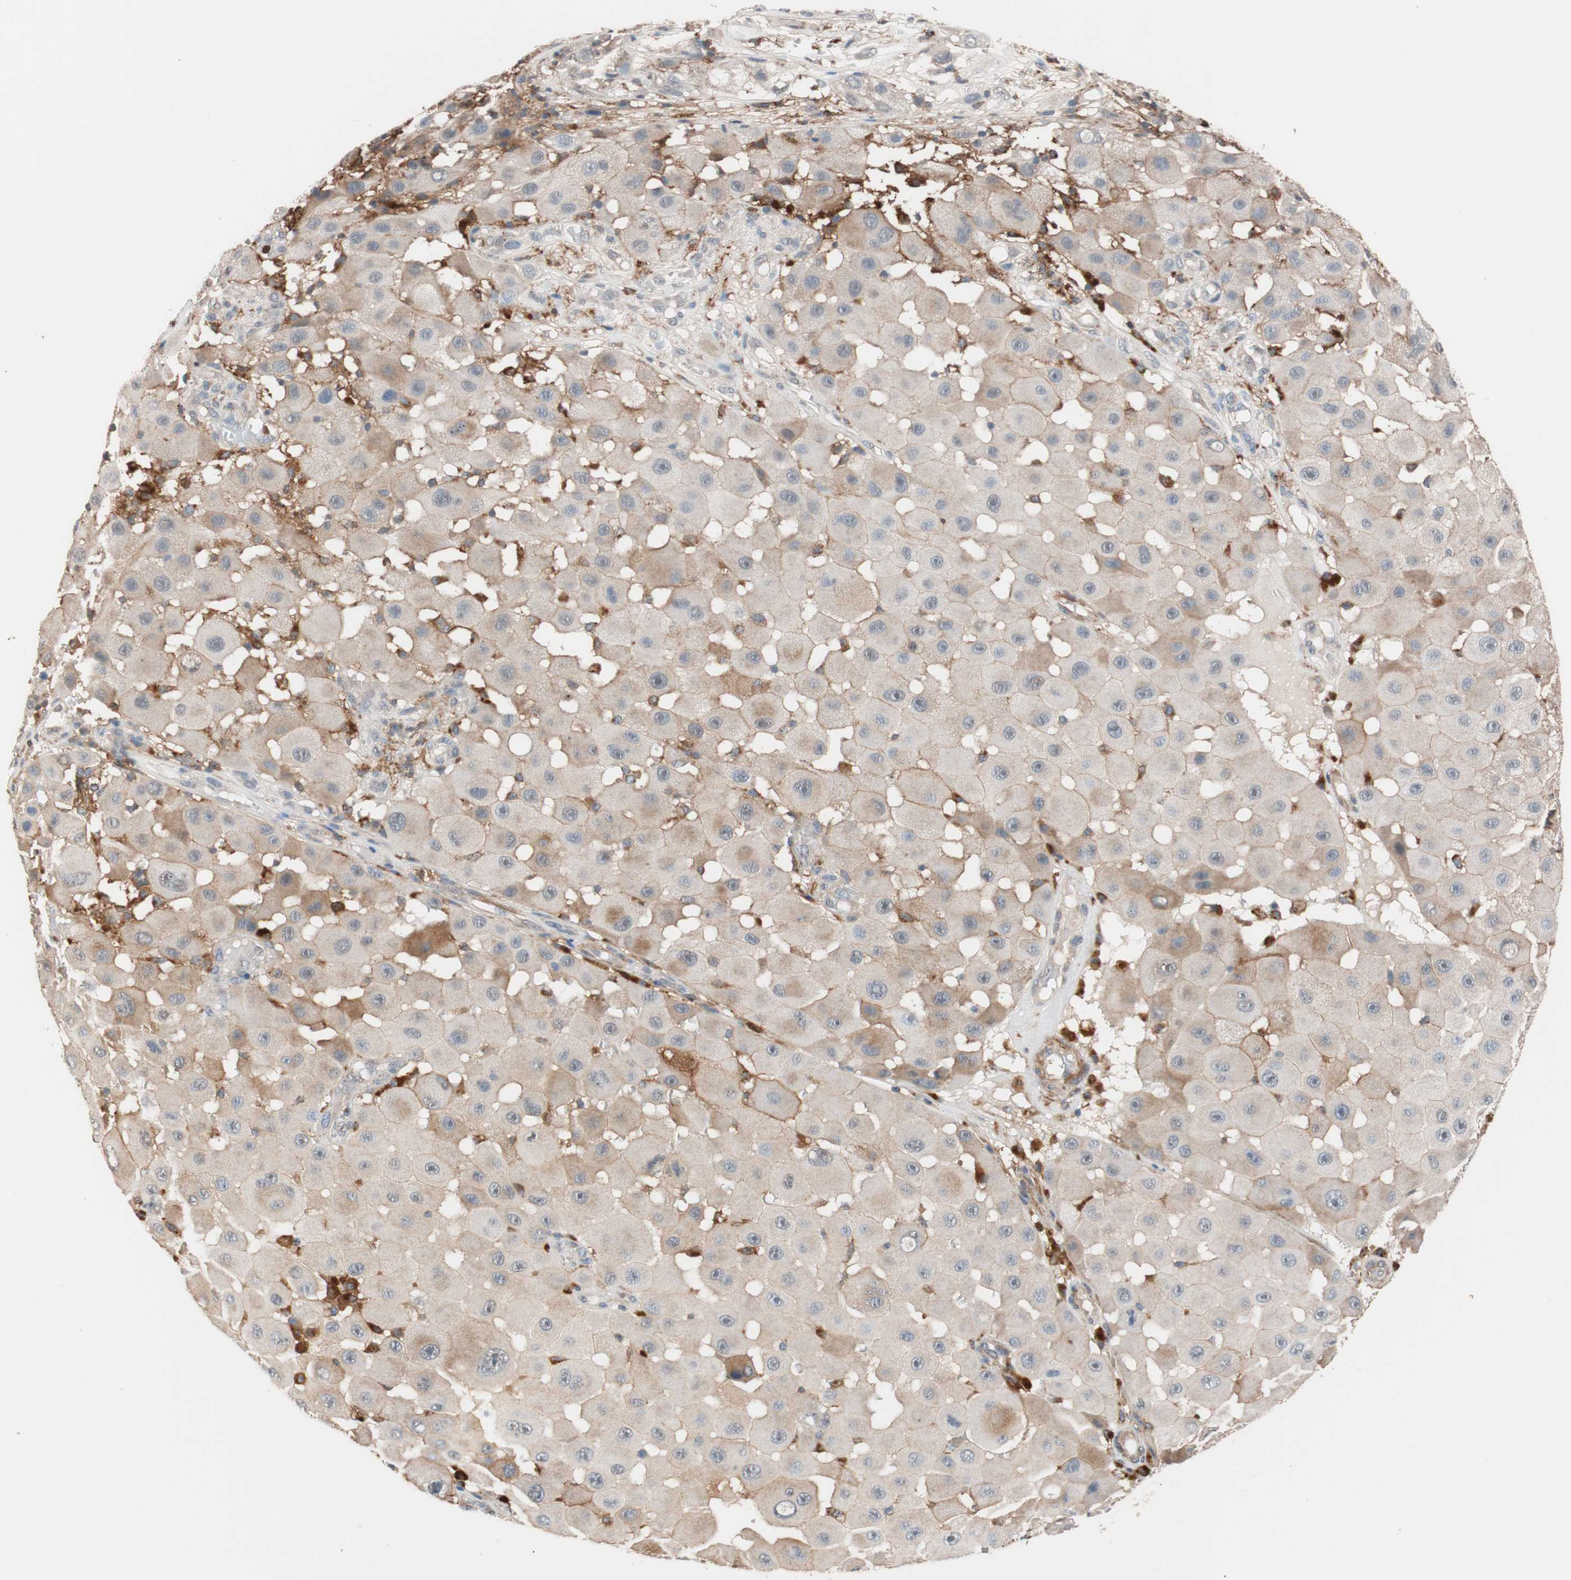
{"staining": {"intensity": "moderate", "quantity": "25%-75%", "location": "cytoplasmic/membranous"}, "tissue": "melanoma", "cell_type": "Tumor cells", "image_type": "cancer", "snomed": [{"axis": "morphology", "description": "Malignant melanoma, NOS"}, {"axis": "topography", "description": "Skin"}], "caption": "Immunohistochemistry of melanoma exhibits medium levels of moderate cytoplasmic/membranous staining in approximately 25%-75% of tumor cells.", "gene": "LITAF", "patient": {"sex": "female", "age": 81}}